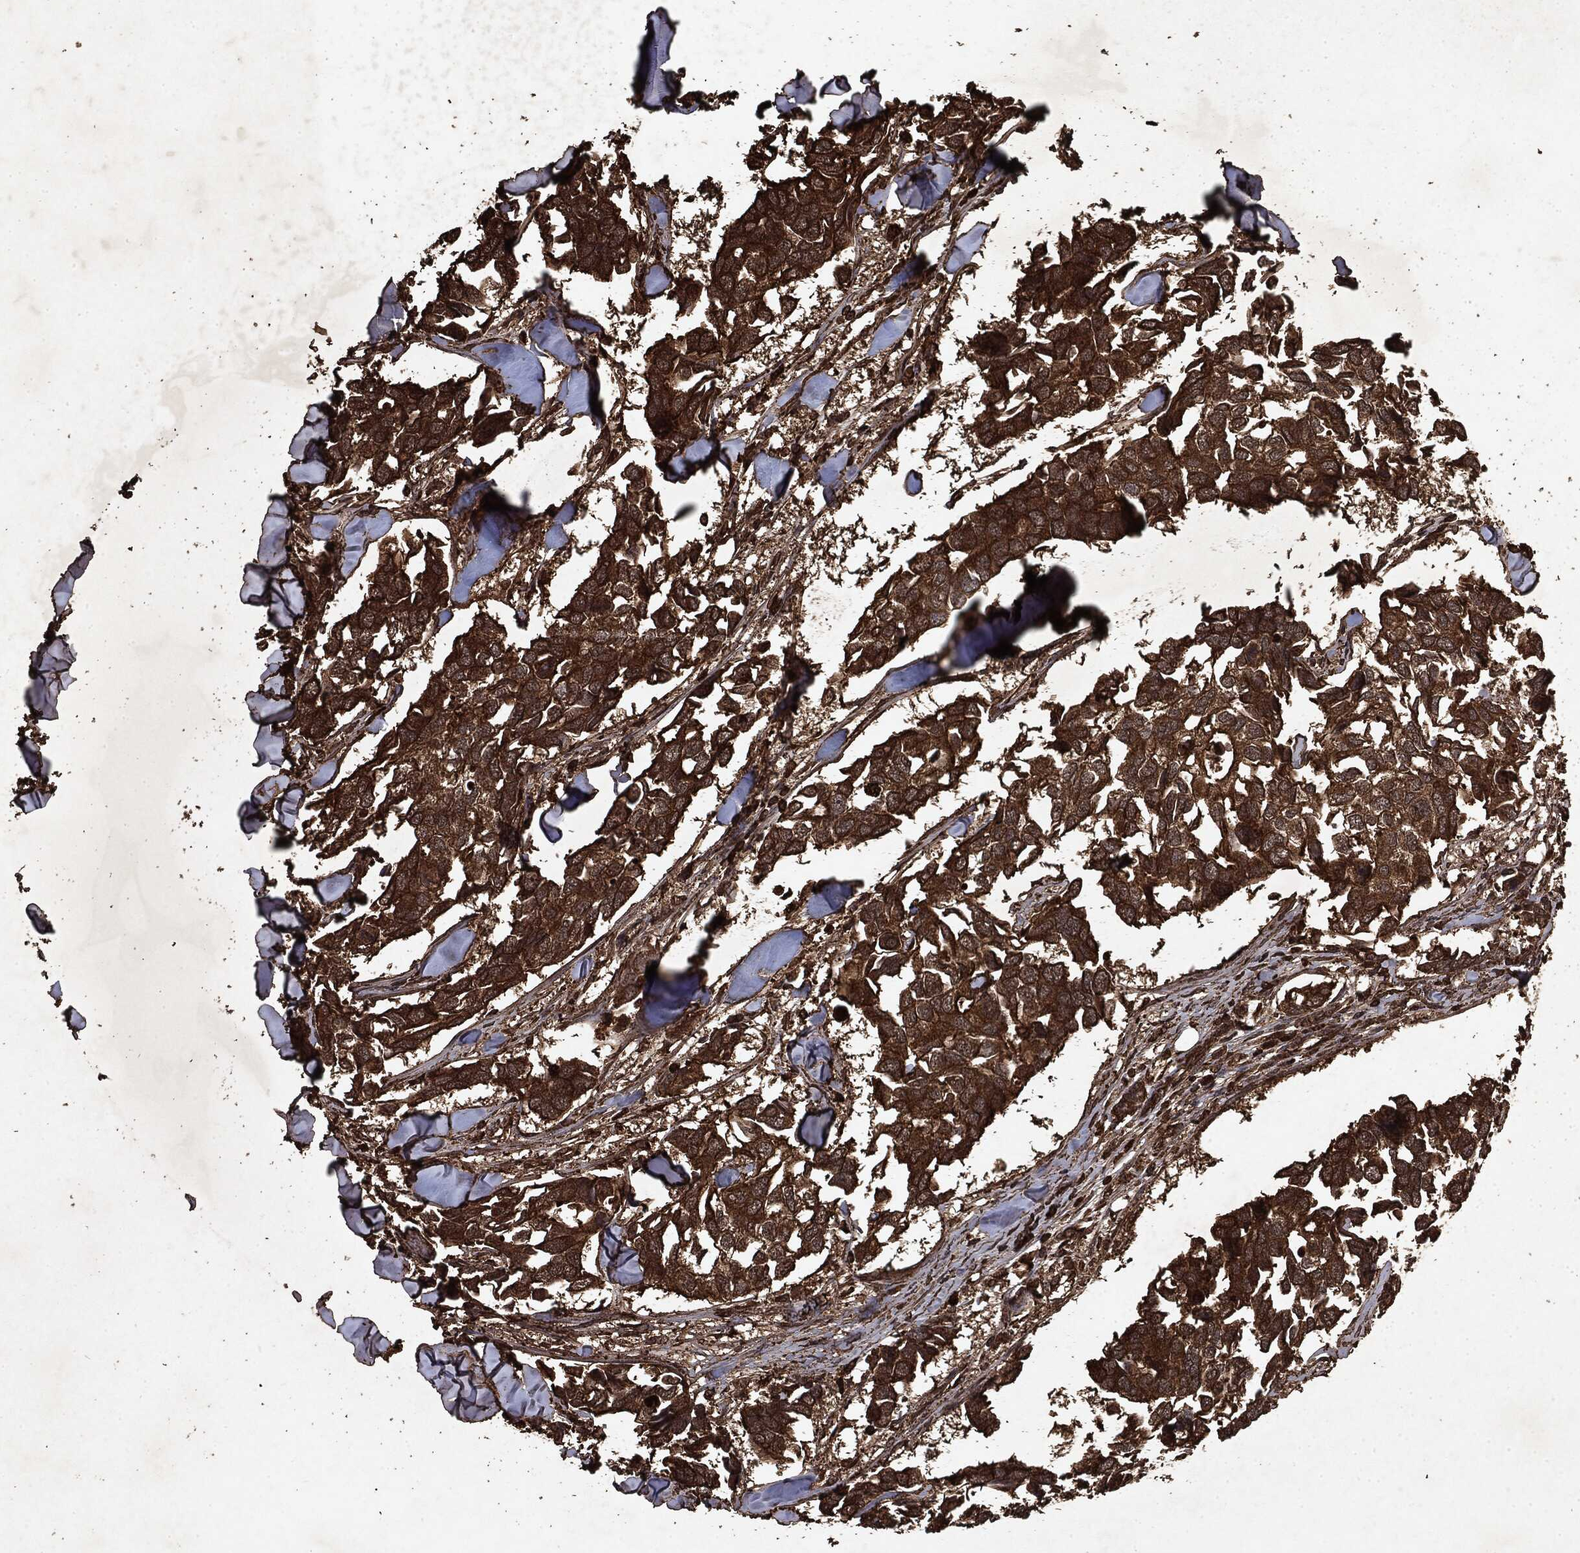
{"staining": {"intensity": "strong", "quantity": ">75%", "location": "cytoplasmic/membranous"}, "tissue": "breast cancer", "cell_type": "Tumor cells", "image_type": "cancer", "snomed": [{"axis": "morphology", "description": "Duct carcinoma"}, {"axis": "topography", "description": "Breast"}], "caption": "DAB immunohistochemical staining of breast cancer exhibits strong cytoplasmic/membranous protein expression in approximately >75% of tumor cells.", "gene": "ARAF", "patient": {"sex": "female", "age": 83}}